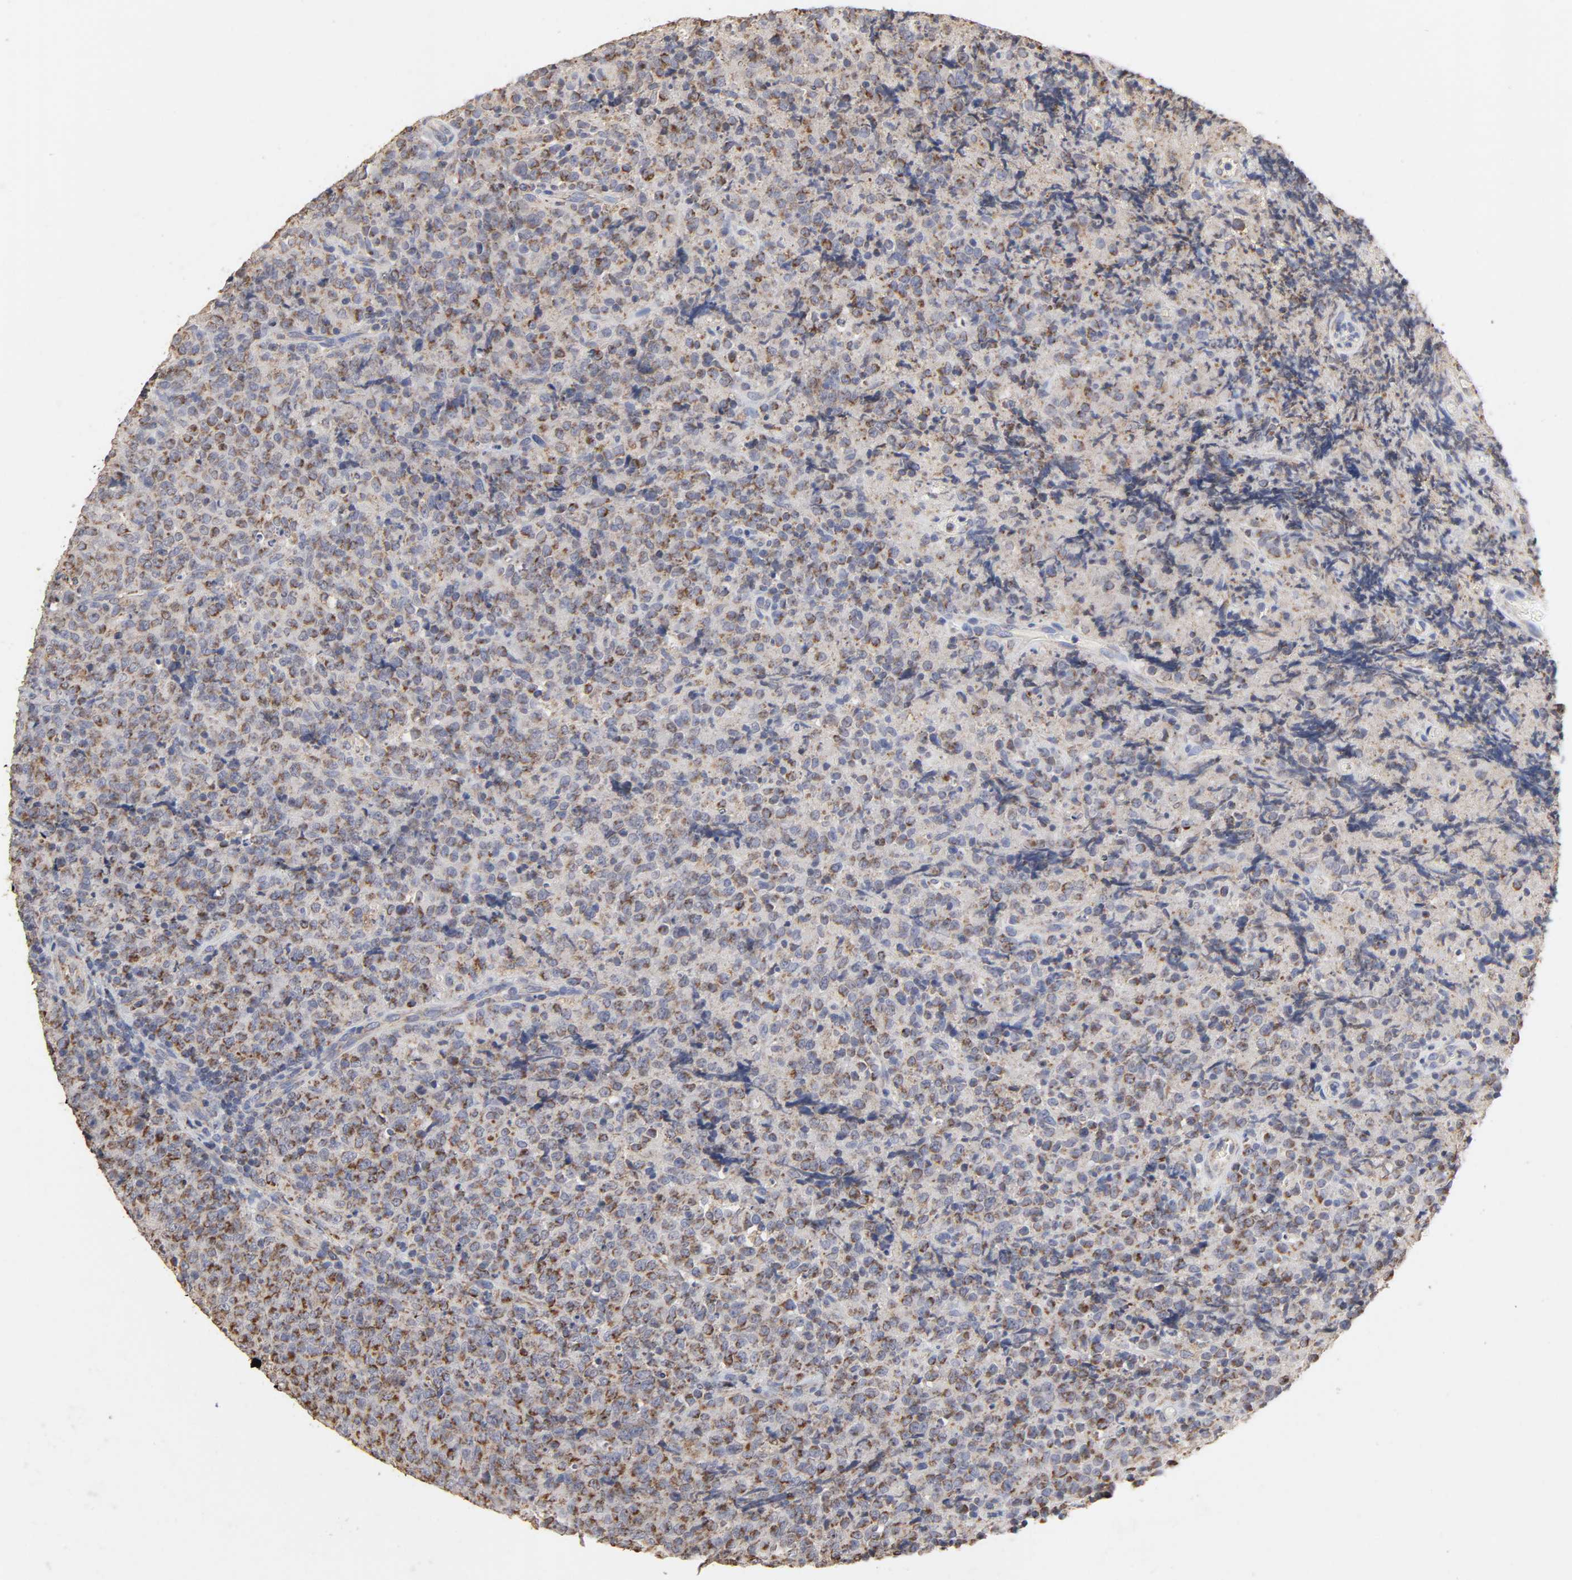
{"staining": {"intensity": "moderate", "quantity": "25%-75%", "location": "cytoplasmic/membranous"}, "tissue": "lymphoma", "cell_type": "Tumor cells", "image_type": "cancer", "snomed": [{"axis": "morphology", "description": "Malignant lymphoma, non-Hodgkin's type, High grade"}, {"axis": "topography", "description": "Tonsil"}], "caption": "A brown stain labels moderate cytoplasmic/membranous expression of a protein in high-grade malignant lymphoma, non-Hodgkin's type tumor cells. (Brightfield microscopy of DAB IHC at high magnification).", "gene": "CYCS", "patient": {"sex": "female", "age": 36}}